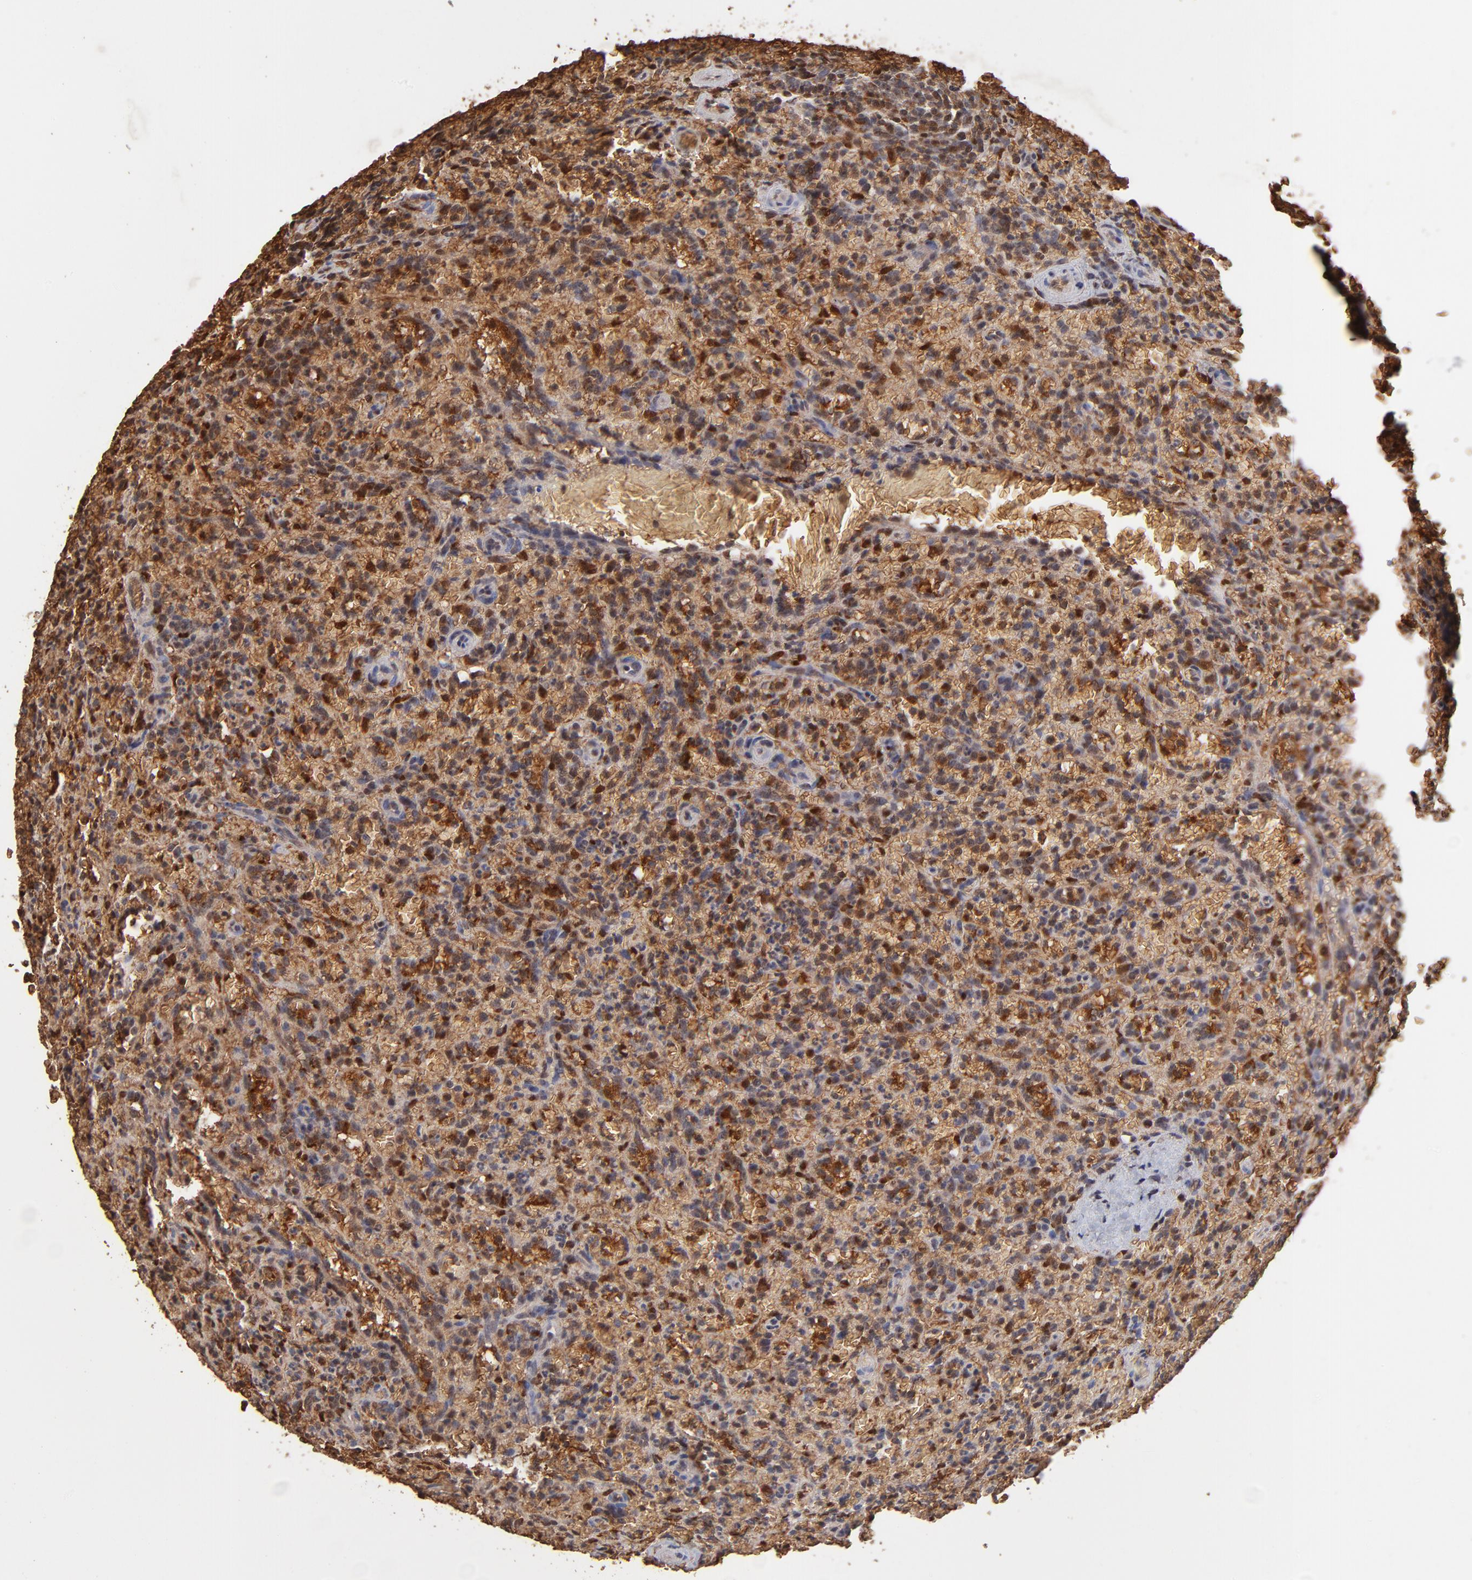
{"staining": {"intensity": "weak", "quantity": "<25%", "location": "cytoplasmic/membranous"}, "tissue": "lymphoma", "cell_type": "Tumor cells", "image_type": "cancer", "snomed": [{"axis": "morphology", "description": "Malignant lymphoma, non-Hodgkin's type, Low grade"}, {"axis": "topography", "description": "Spleen"}], "caption": "Immunohistochemistry (IHC) of human malignant lymphoma, non-Hodgkin's type (low-grade) demonstrates no expression in tumor cells.", "gene": "CASP1", "patient": {"sex": "female", "age": 64}}